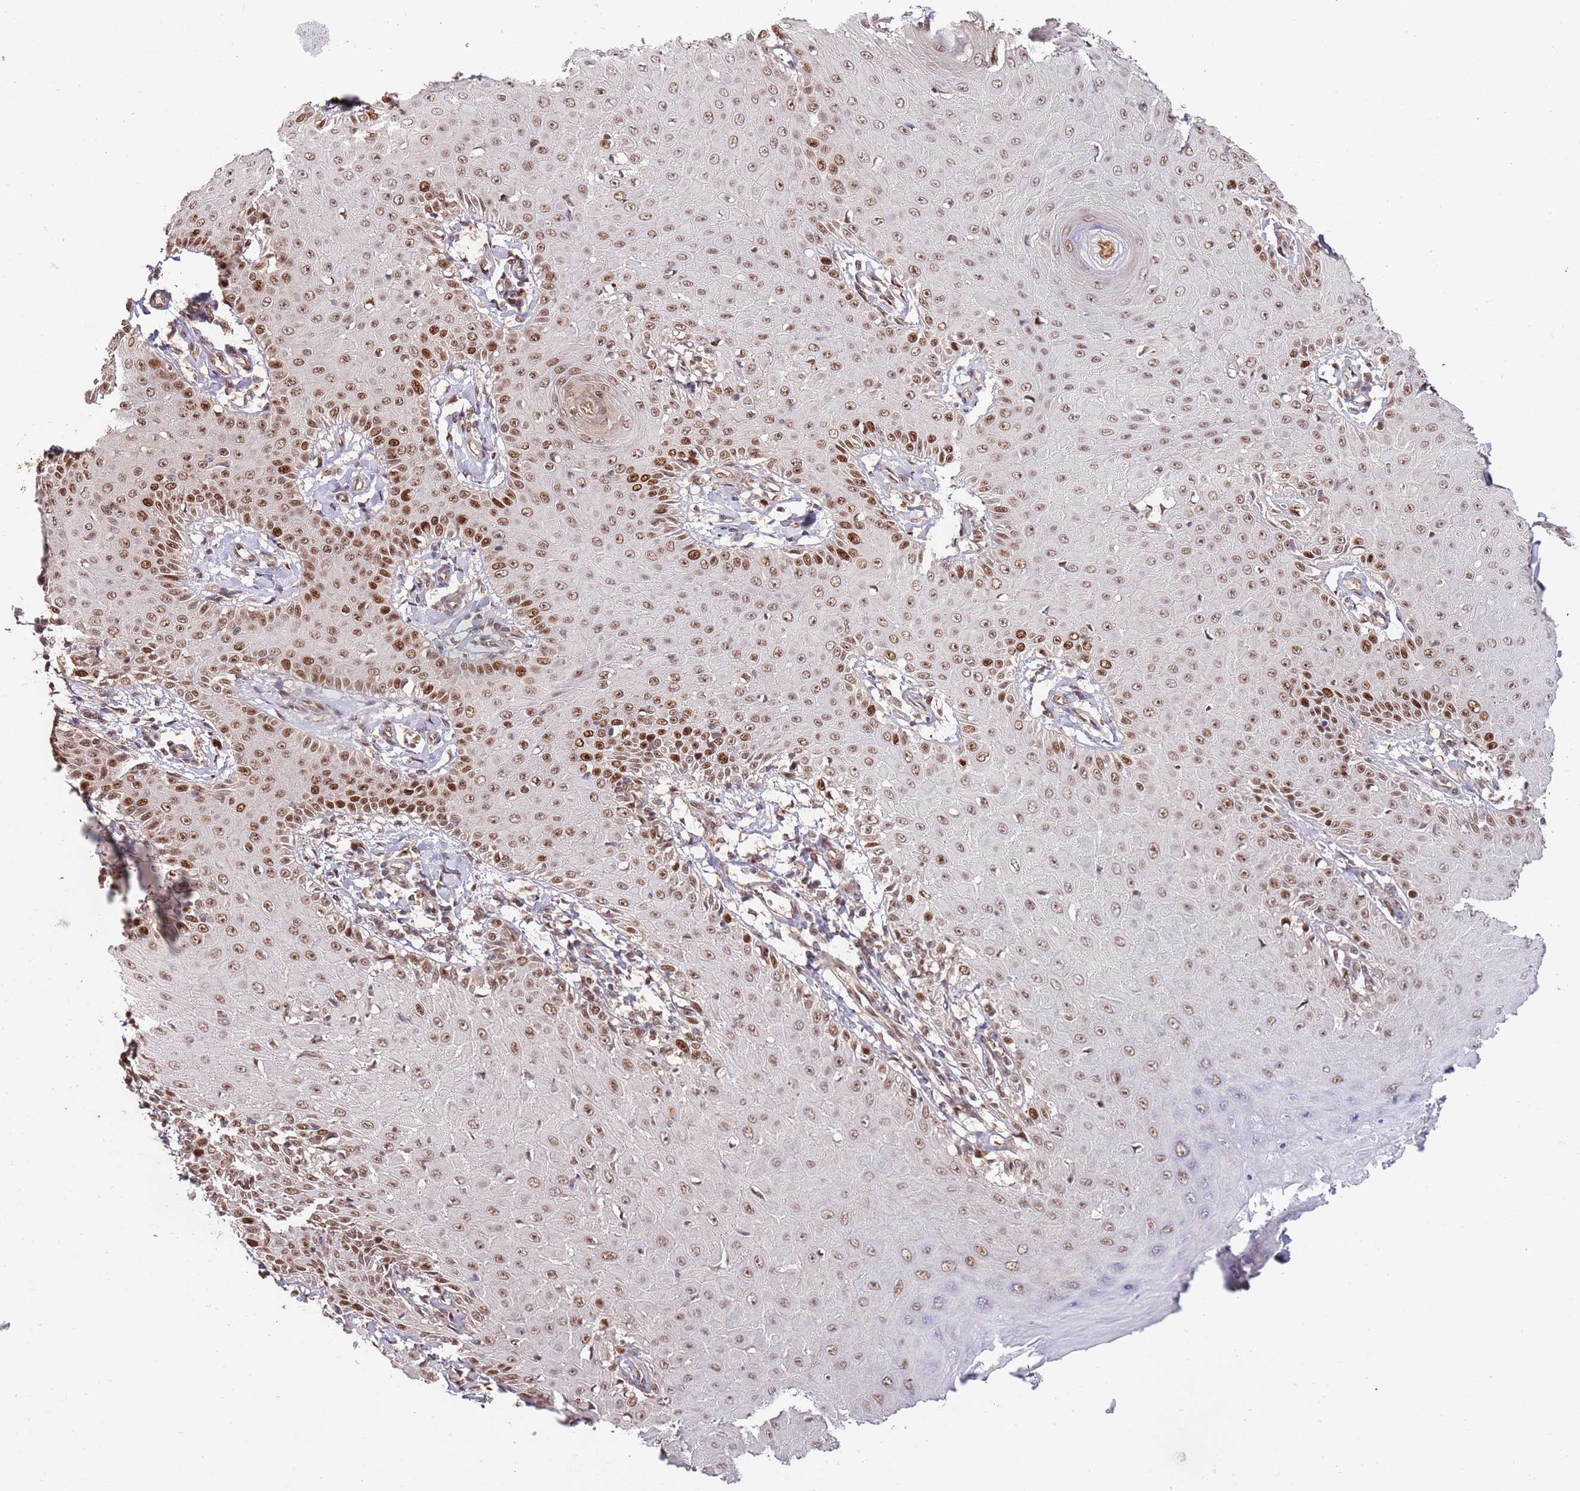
{"staining": {"intensity": "moderate", "quantity": ">75%", "location": "nuclear"}, "tissue": "skin cancer", "cell_type": "Tumor cells", "image_type": "cancer", "snomed": [{"axis": "morphology", "description": "Squamous cell carcinoma, NOS"}, {"axis": "topography", "description": "Skin"}], "caption": "Skin squamous cell carcinoma tissue exhibits moderate nuclear staining in about >75% of tumor cells, visualized by immunohistochemistry.", "gene": "RIF1", "patient": {"sex": "male", "age": 70}}